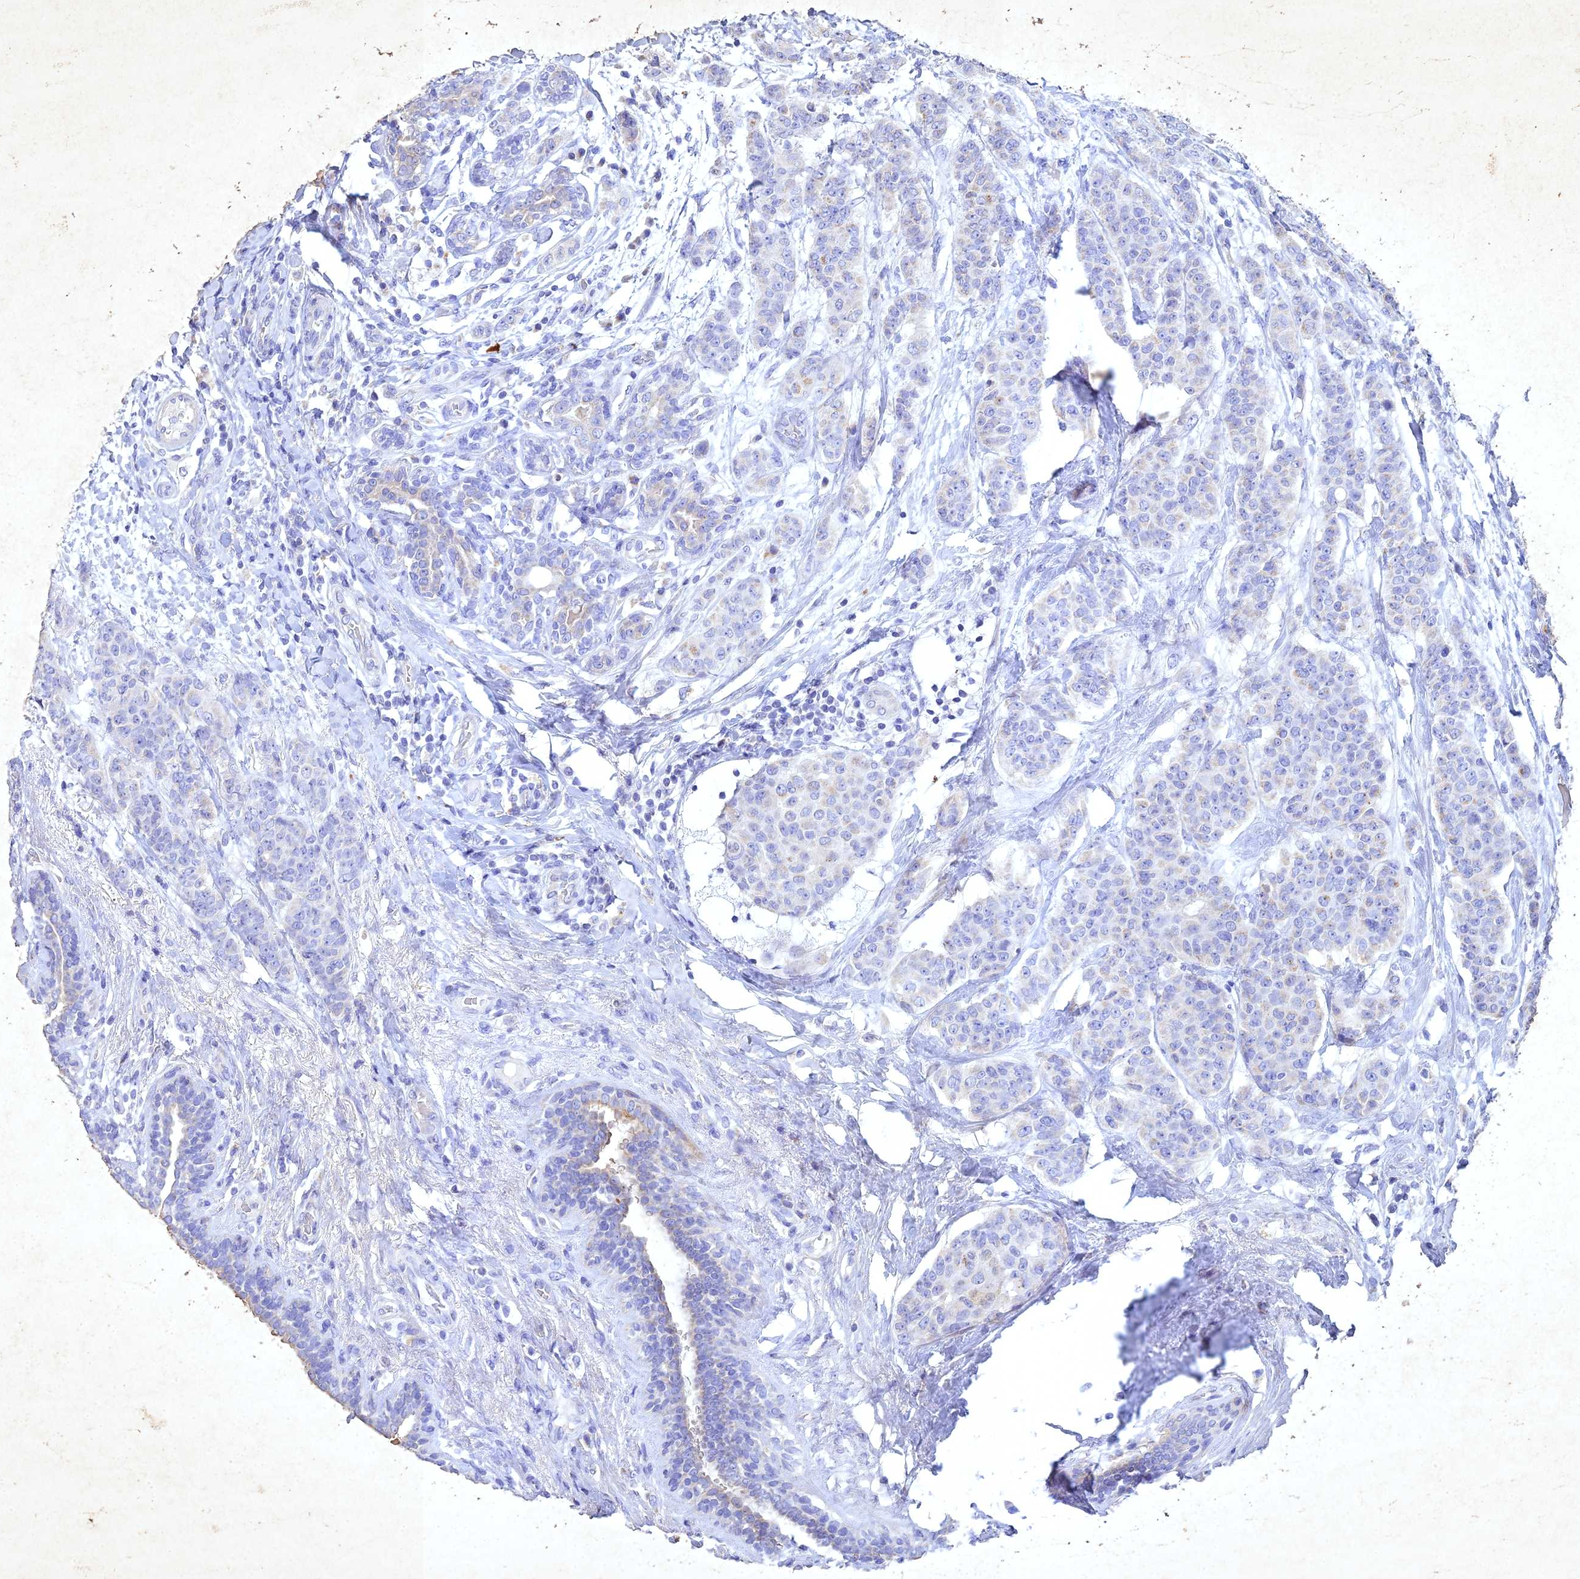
{"staining": {"intensity": "negative", "quantity": "none", "location": "none"}, "tissue": "breast cancer", "cell_type": "Tumor cells", "image_type": "cancer", "snomed": [{"axis": "morphology", "description": "Duct carcinoma"}, {"axis": "topography", "description": "Breast"}], "caption": "The photomicrograph exhibits no staining of tumor cells in breast invasive ductal carcinoma.", "gene": "NDUFV1", "patient": {"sex": "female", "age": 40}}